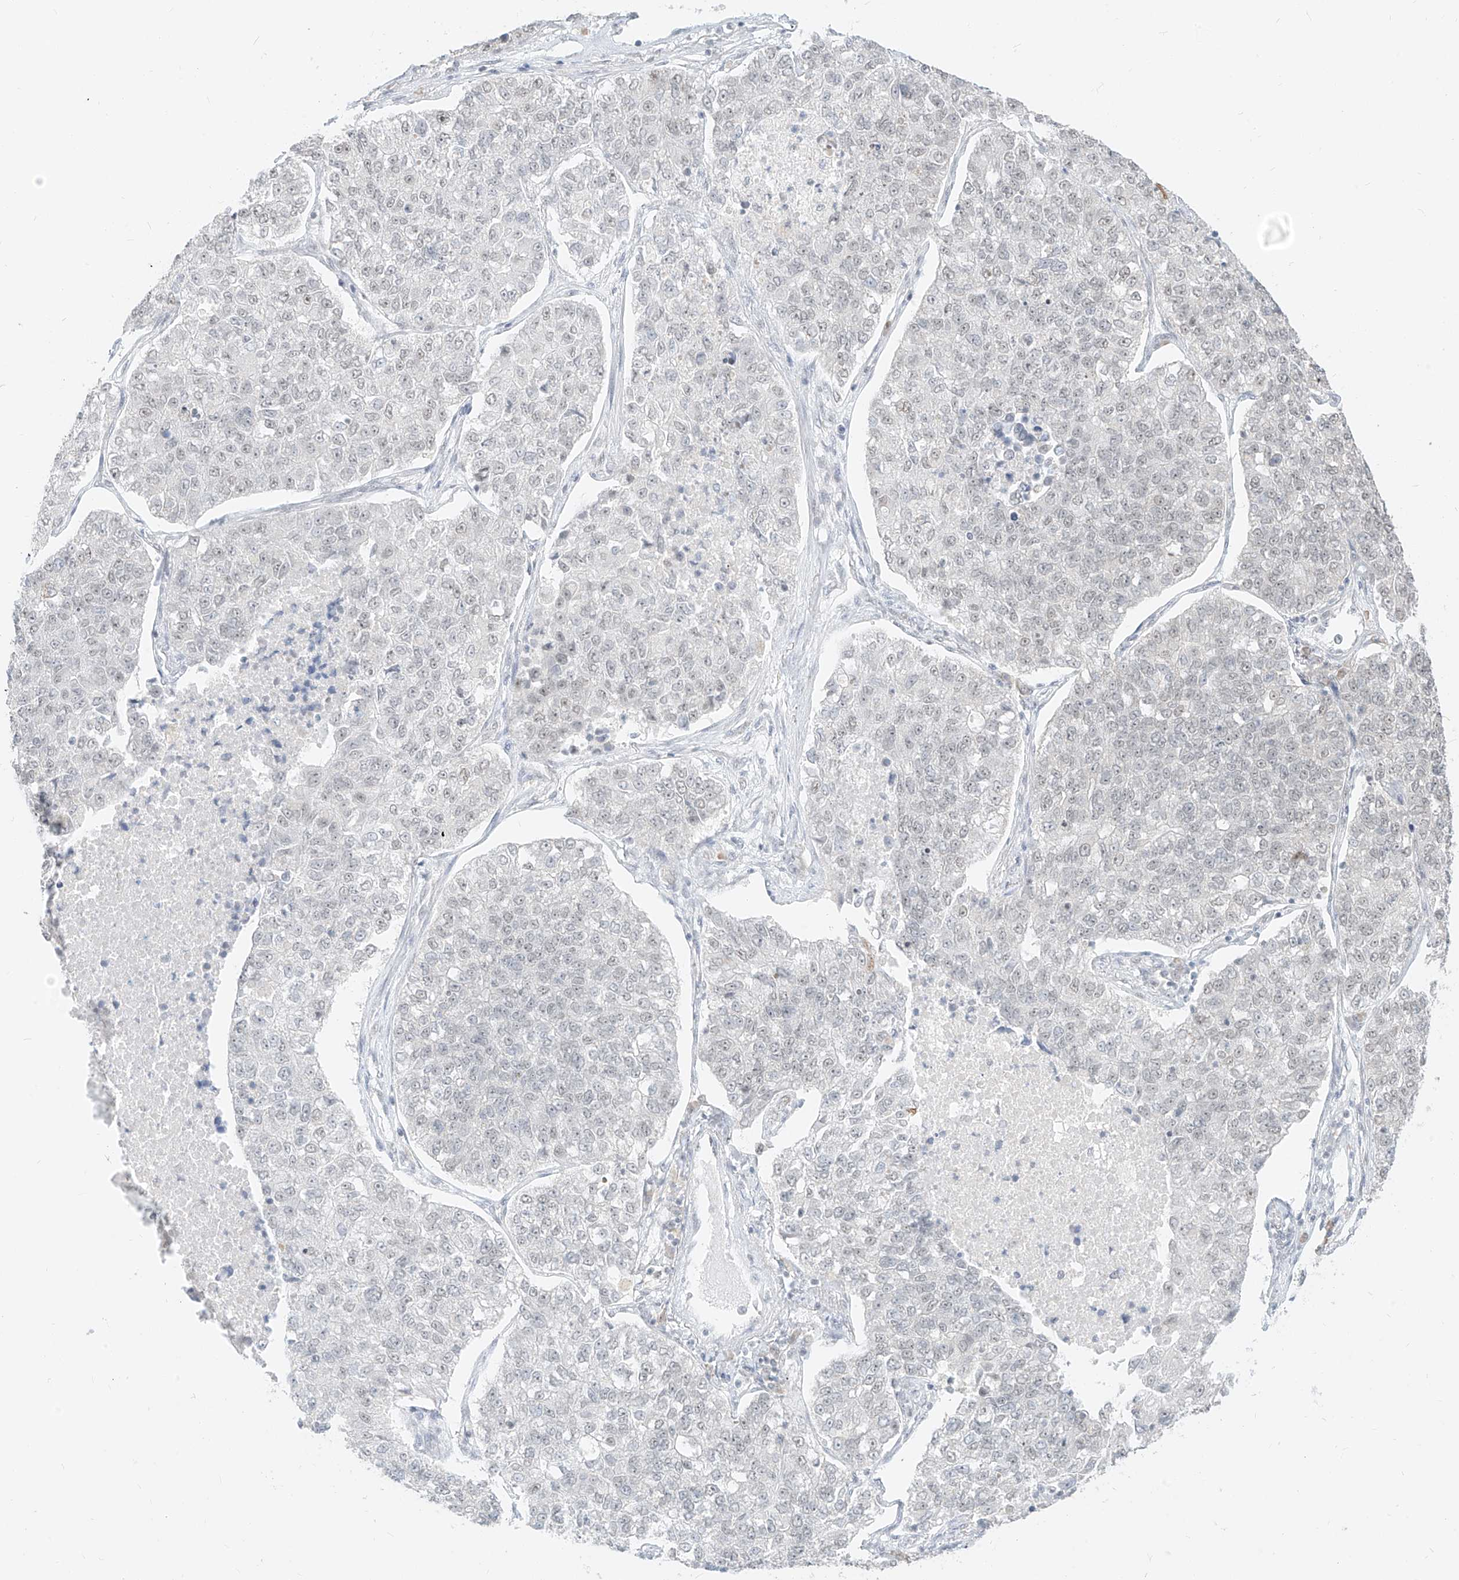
{"staining": {"intensity": "negative", "quantity": "none", "location": "none"}, "tissue": "lung cancer", "cell_type": "Tumor cells", "image_type": "cancer", "snomed": [{"axis": "morphology", "description": "Adenocarcinoma, NOS"}, {"axis": "topography", "description": "Lung"}], "caption": "DAB (3,3'-diaminobenzidine) immunohistochemical staining of lung cancer (adenocarcinoma) reveals no significant positivity in tumor cells.", "gene": "SUPT5H", "patient": {"sex": "male", "age": 49}}